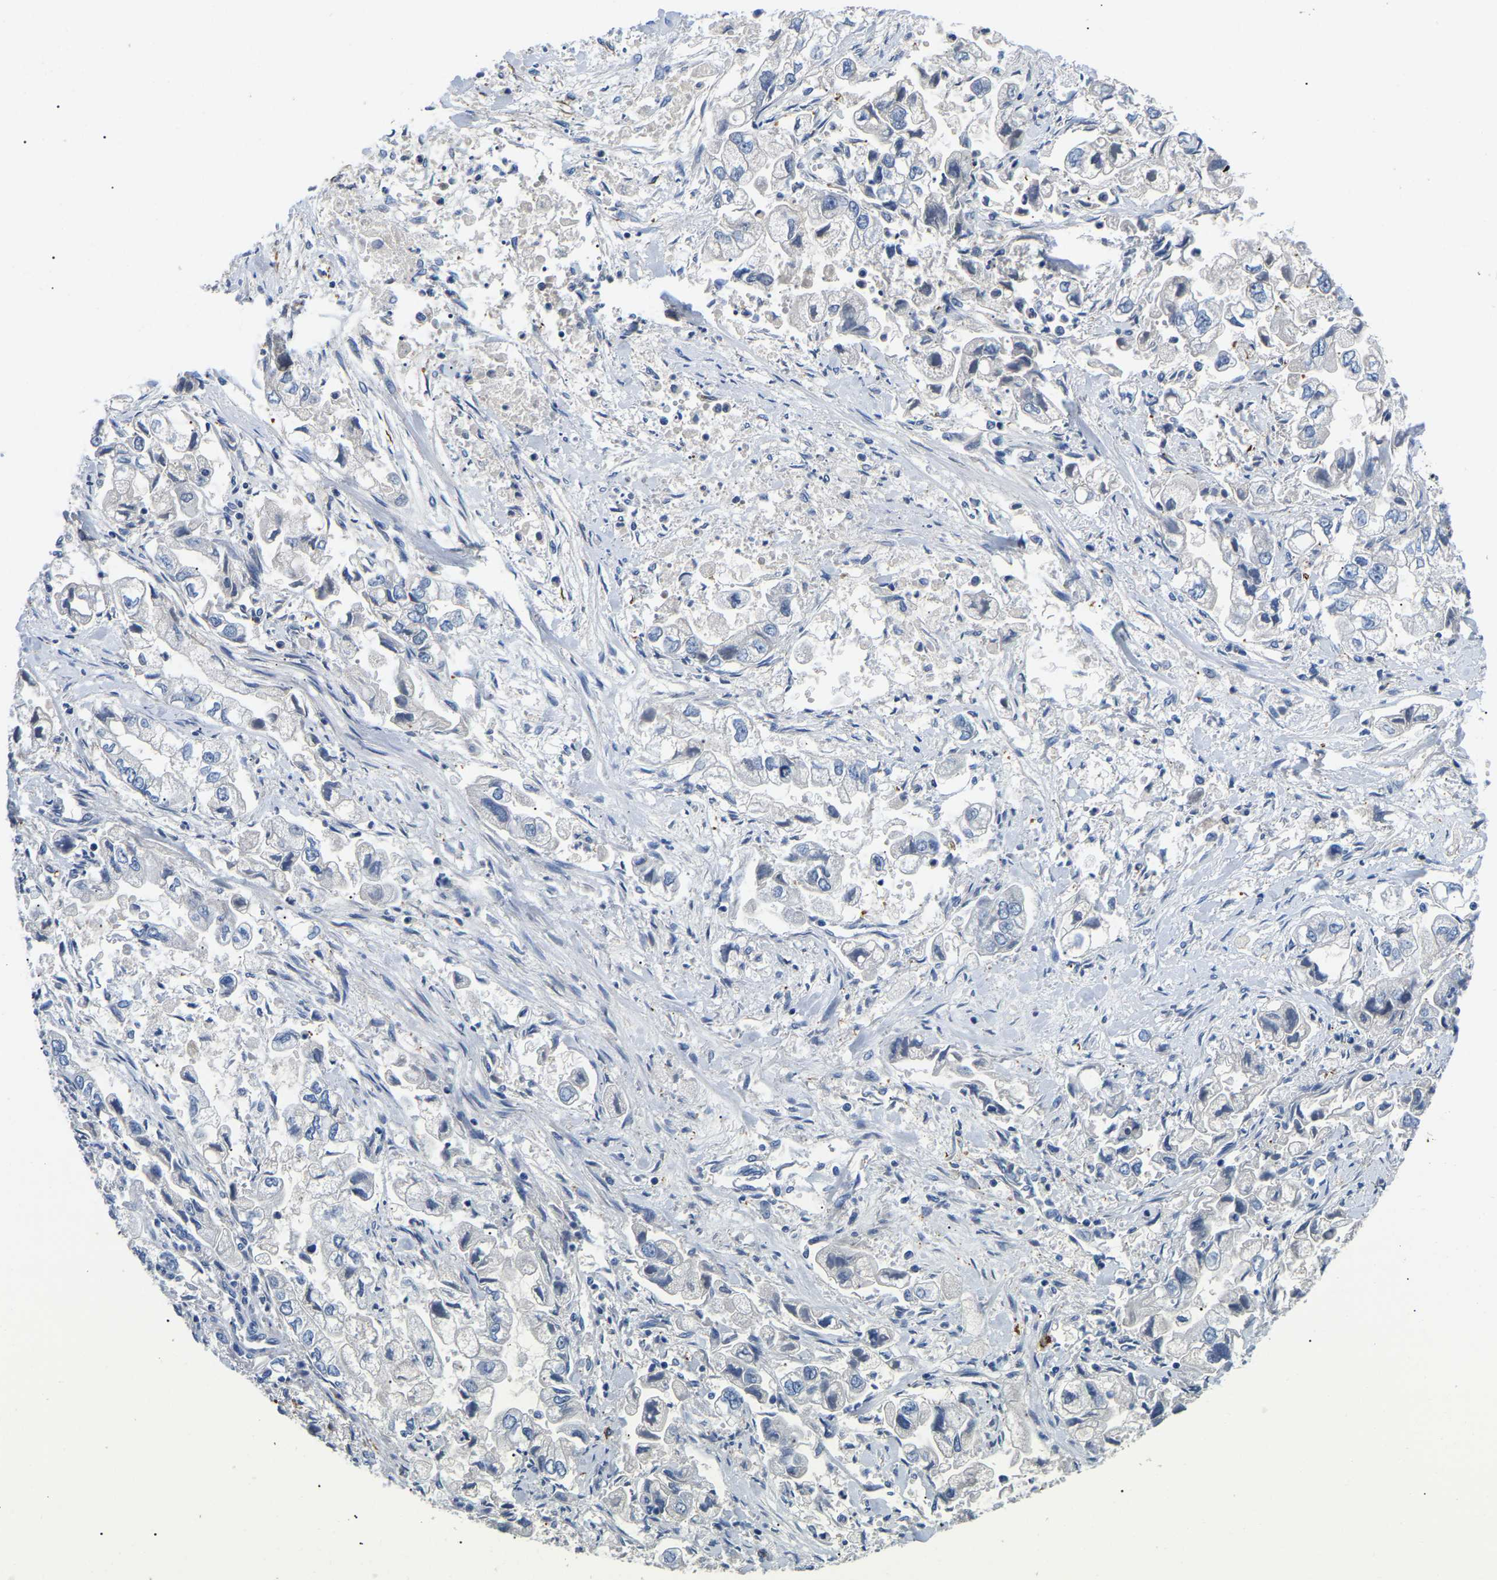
{"staining": {"intensity": "negative", "quantity": "none", "location": "none"}, "tissue": "stomach cancer", "cell_type": "Tumor cells", "image_type": "cancer", "snomed": [{"axis": "morphology", "description": "Normal tissue, NOS"}, {"axis": "morphology", "description": "Adenocarcinoma, NOS"}, {"axis": "topography", "description": "Stomach"}], "caption": "This is an IHC image of stomach cancer (adenocarcinoma). There is no positivity in tumor cells.", "gene": "DUSP8", "patient": {"sex": "male", "age": 62}}